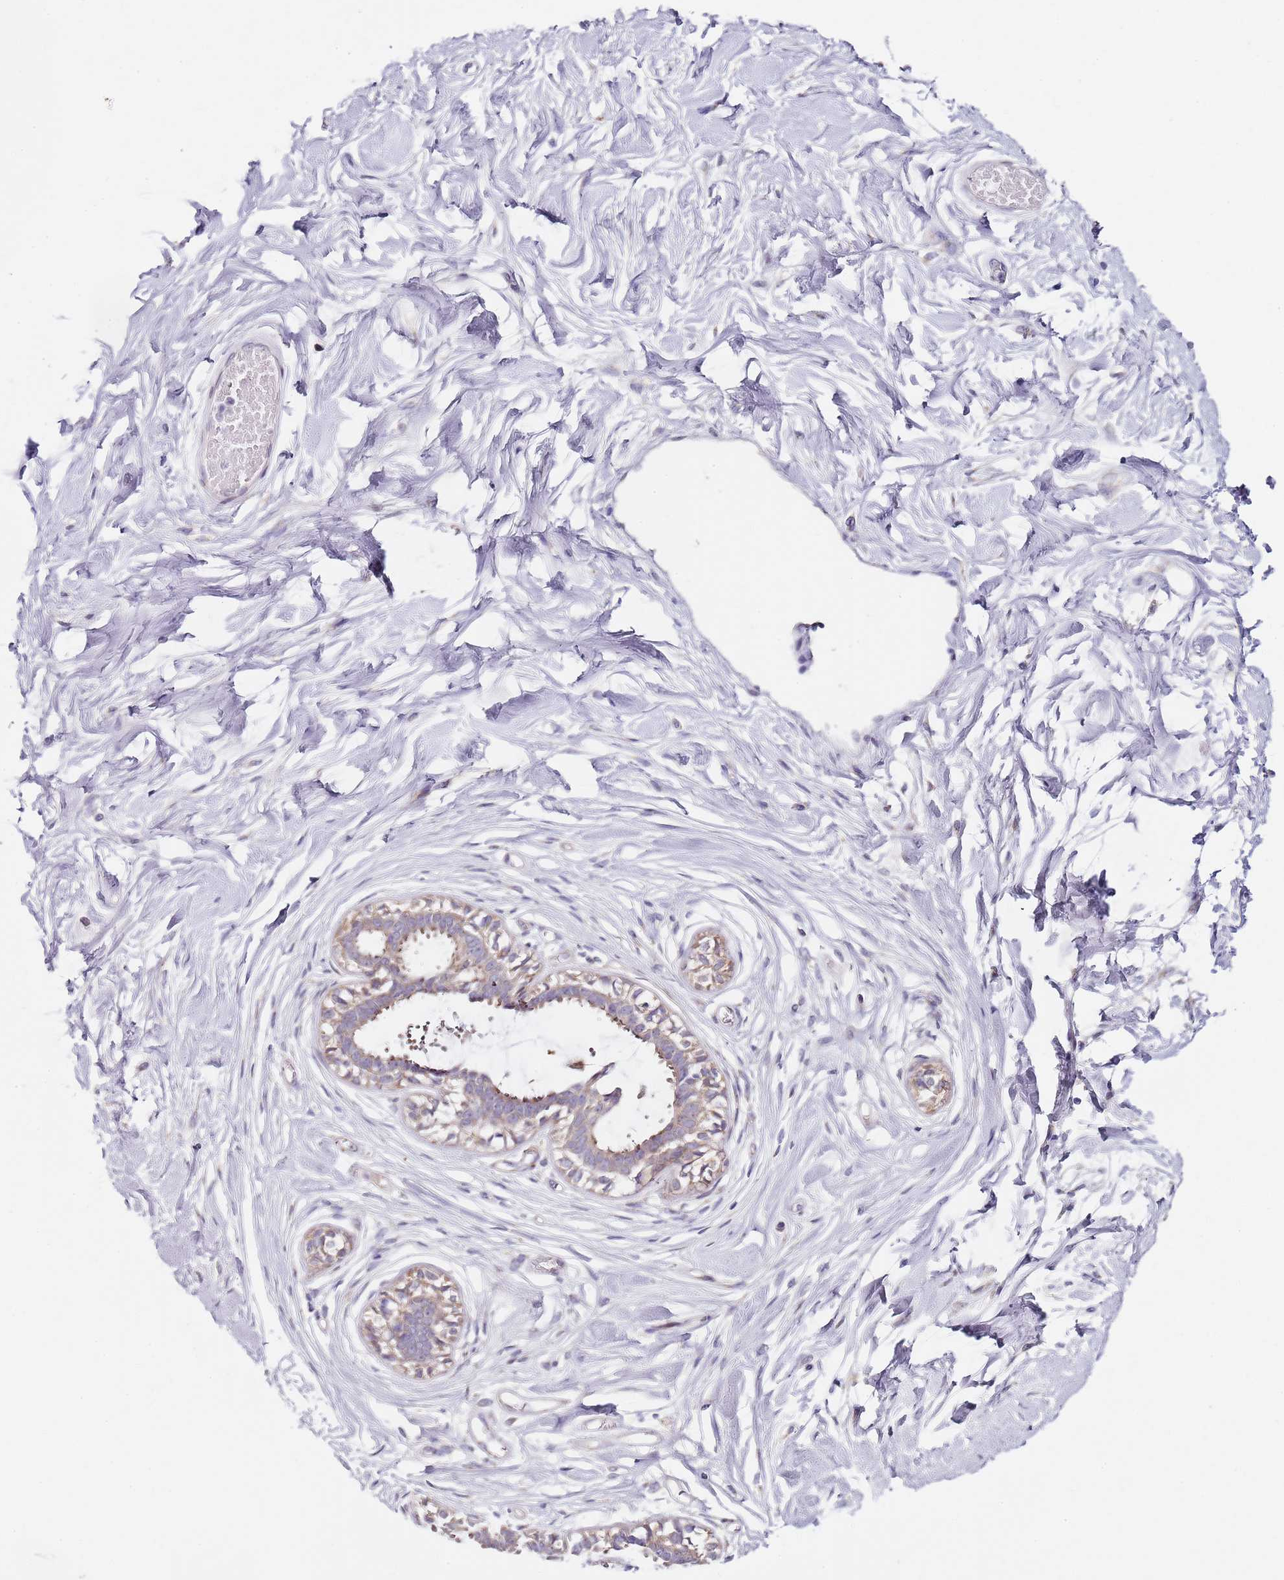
{"staining": {"intensity": "negative", "quantity": "none", "location": "none"}, "tissue": "breast", "cell_type": "Adipocytes", "image_type": "normal", "snomed": [{"axis": "morphology", "description": "Normal tissue, NOS"}, {"axis": "topography", "description": "Breast"}], "caption": "Immunohistochemistry (IHC) of normal breast exhibits no positivity in adipocytes.", "gene": "TBC1D9", "patient": {"sex": "female", "age": 45}}